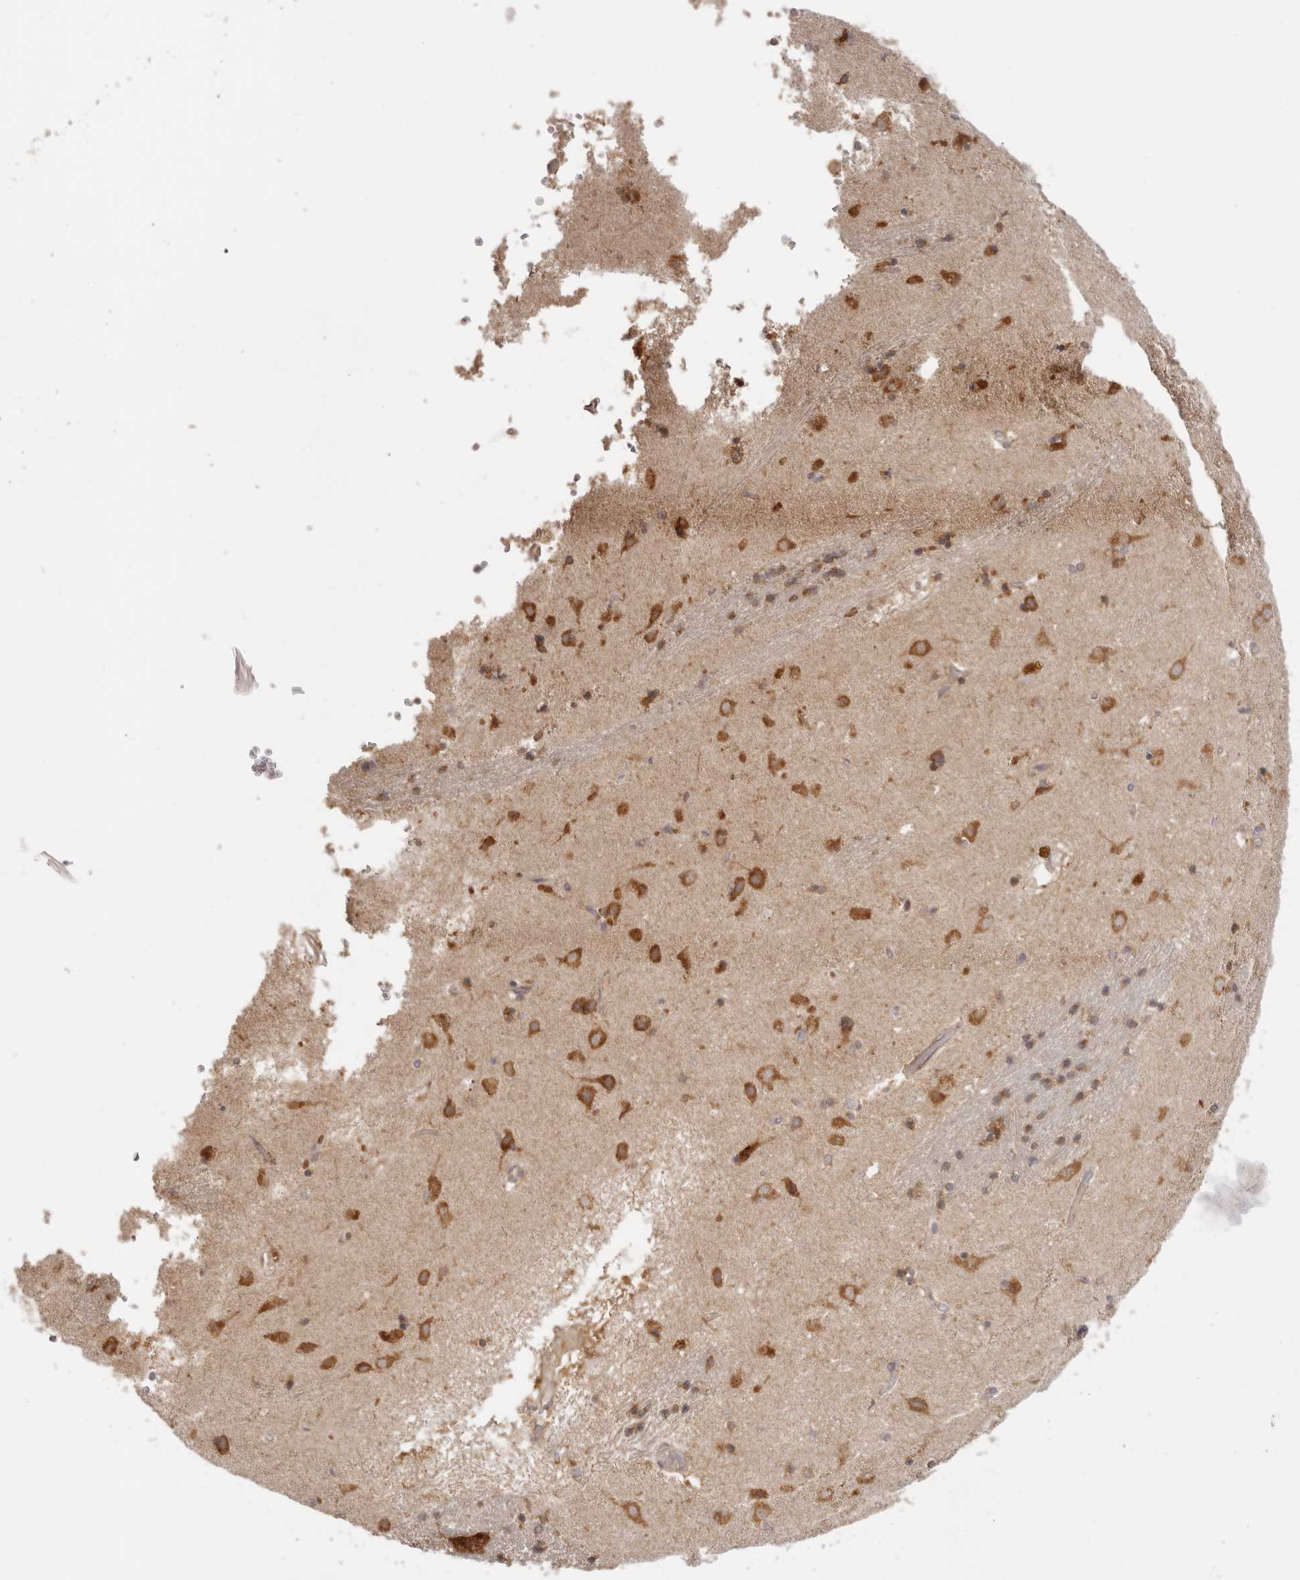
{"staining": {"intensity": "moderate", "quantity": "25%-75%", "location": "cytoplasmic/membranous"}, "tissue": "caudate", "cell_type": "Glial cells", "image_type": "normal", "snomed": [{"axis": "morphology", "description": "Normal tissue, NOS"}, {"axis": "topography", "description": "Lateral ventricle wall"}], "caption": "Immunohistochemistry photomicrograph of normal caudate: caudate stained using immunohistochemistry (IHC) reveals medium levels of moderate protein expression localized specifically in the cytoplasmic/membranous of glial cells, appearing as a cytoplasmic/membranous brown color.", "gene": "EEF1E1", "patient": {"sex": "male", "age": 70}}